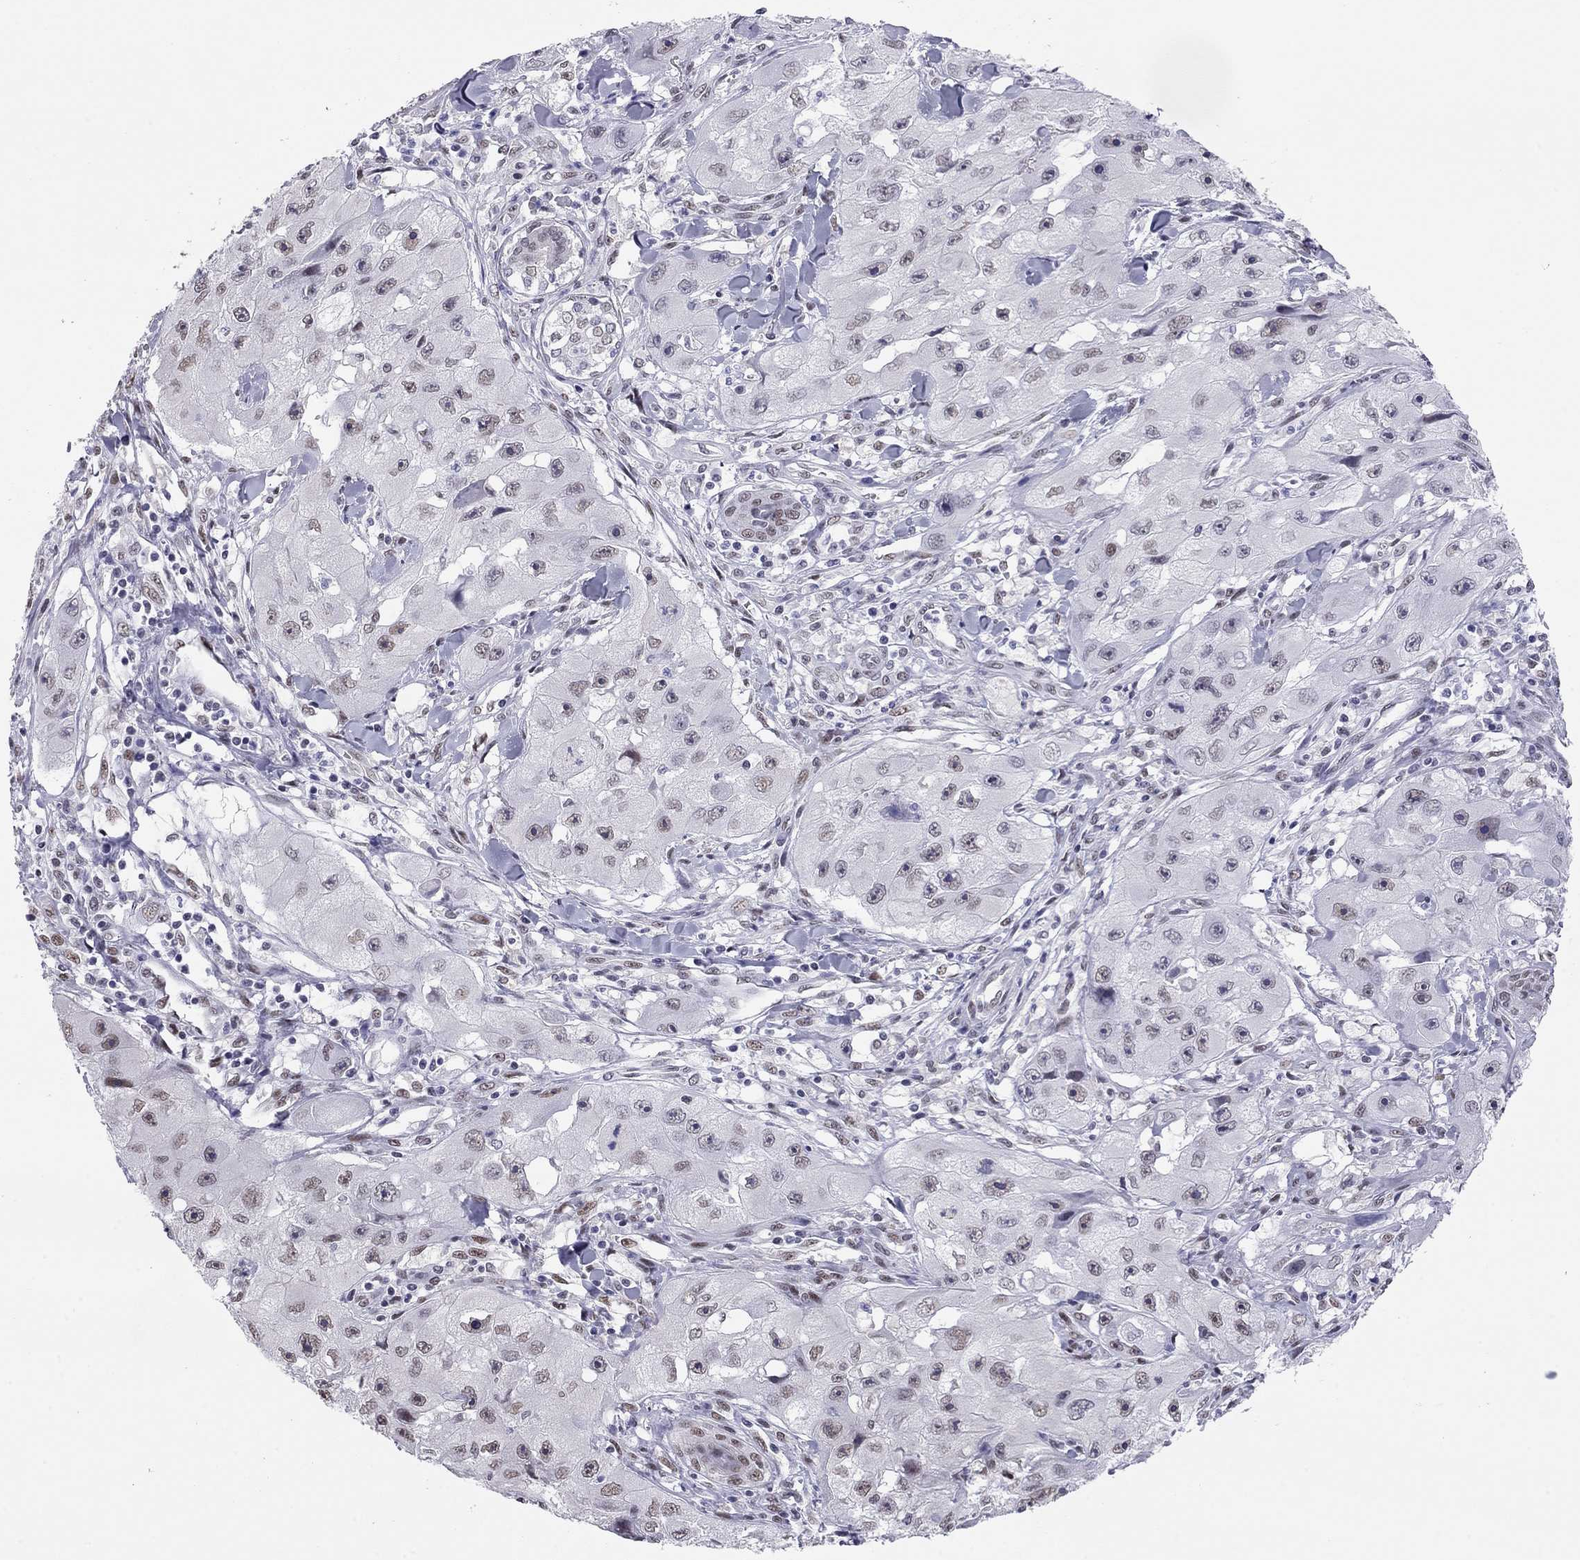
{"staining": {"intensity": "weak", "quantity": ">75%", "location": "nuclear"}, "tissue": "skin cancer", "cell_type": "Tumor cells", "image_type": "cancer", "snomed": [{"axis": "morphology", "description": "Squamous cell carcinoma, NOS"}, {"axis": "topography", "description": "Skin"}, {"axis": "topography", "description": "Subcutis"}], "caption": "IHC image of human skin cancer stained for a protein (brown), which shows low levels of weak nuclear staining in about >75% of tumor cells.", "gene": "DOT1L", "patient": {"sex": "male", "age": 73}}